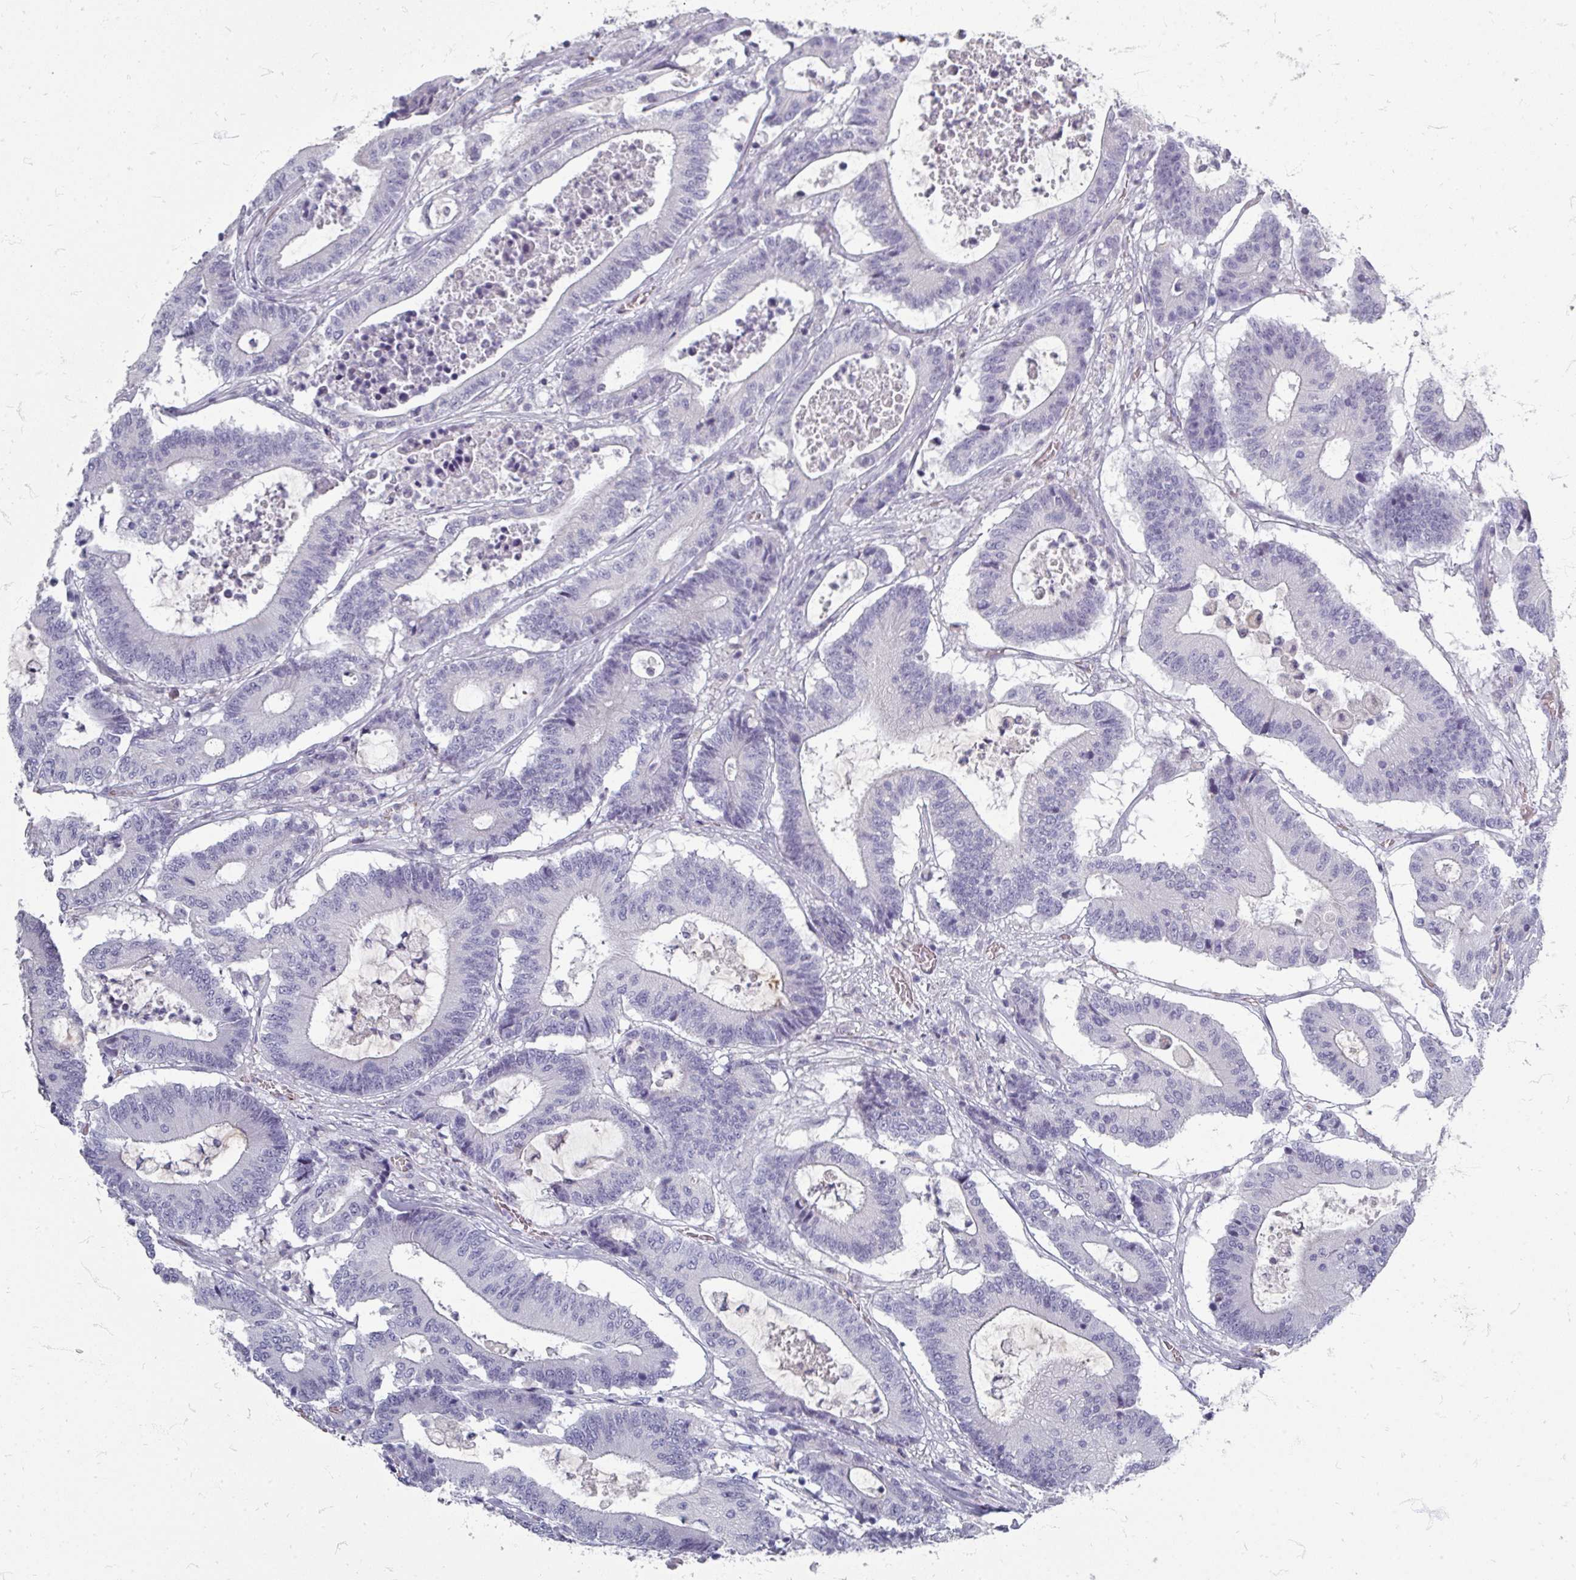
{"staining": {"intensity": "negative", "quantity": "none", "location": "none"}, "tissue": "colorectal cancer", "cell_type": "Tumor cells", "image_type": "cancer", "snomed": [{"axis": "morphology", "description": "Adenocarcinoma, NOS"}, {"axis": "topography", "description": "Colon"}], "caption": "Immunohistochemistry (IHC) micrograph of neoplastic tissue: adenocarcinoma (colorectal) stained with DAB (3,3'-diaminobenzidine) demonstrates no significant protein expression in tumor cells.", "gene": "ZNF878", "patient": {"sex": "female", "age": 84}}